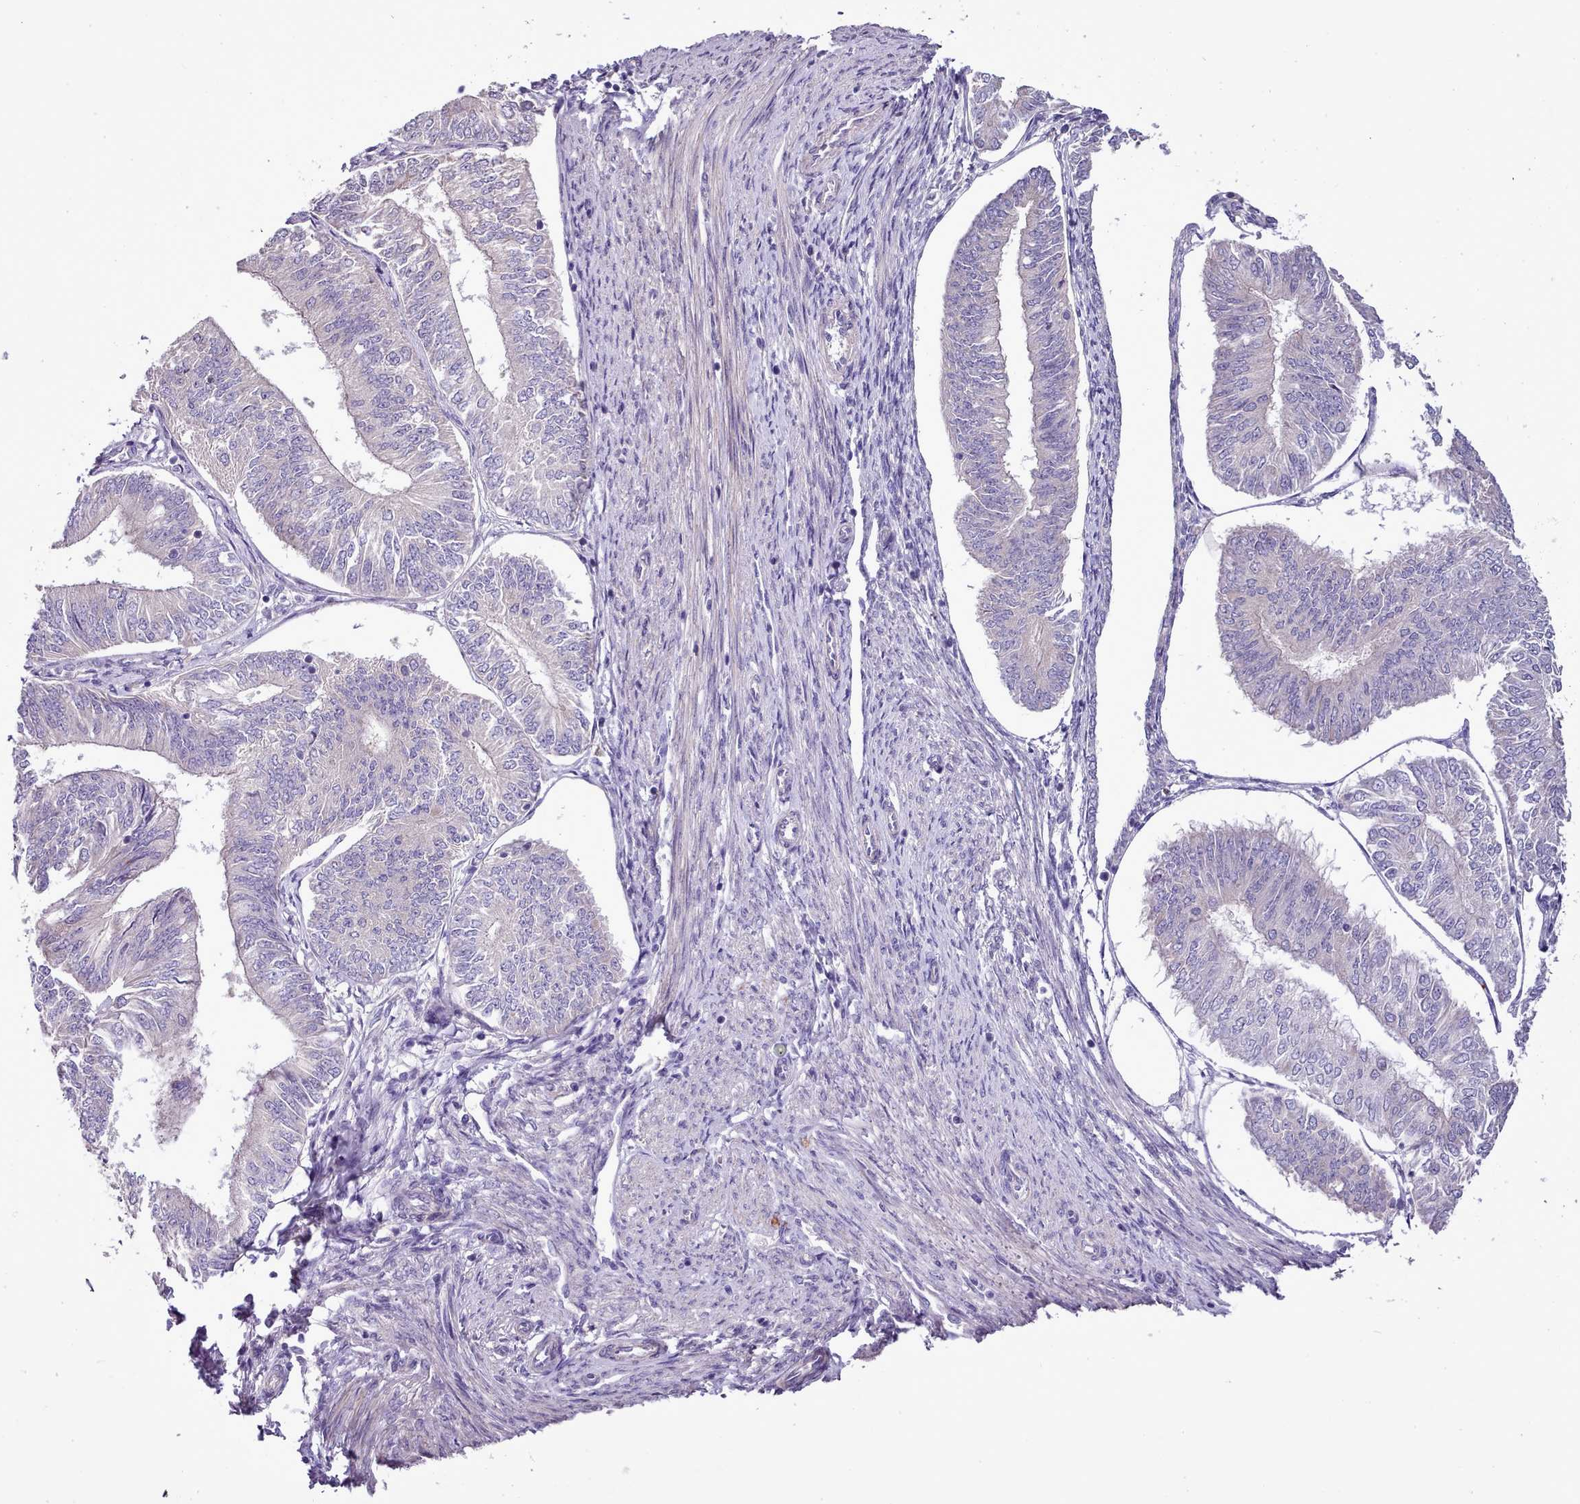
{"staining": {"intensity": "negative", "quantity": "none", "location": "none"}, "tissue": "endometrial cancer", "cell_type": "Tumor cells", "image_type": "cancer", "snomed": [{"axis": "morphology", "description": "Adenocarcinoma, NOS"}, {"axis": "topography", "description": "Endometrium"}], "caption": "DAB immunohistochemical staining of human endometrial adenocarcinoma displays no significant positivity in tumor cells. Brightfield microscopy of IHC stained with DAB (brown) and hematoxylin (blue), captured at high magnification.", "gene": "SETX", "patient": {"sex": "female", "age": 58}}